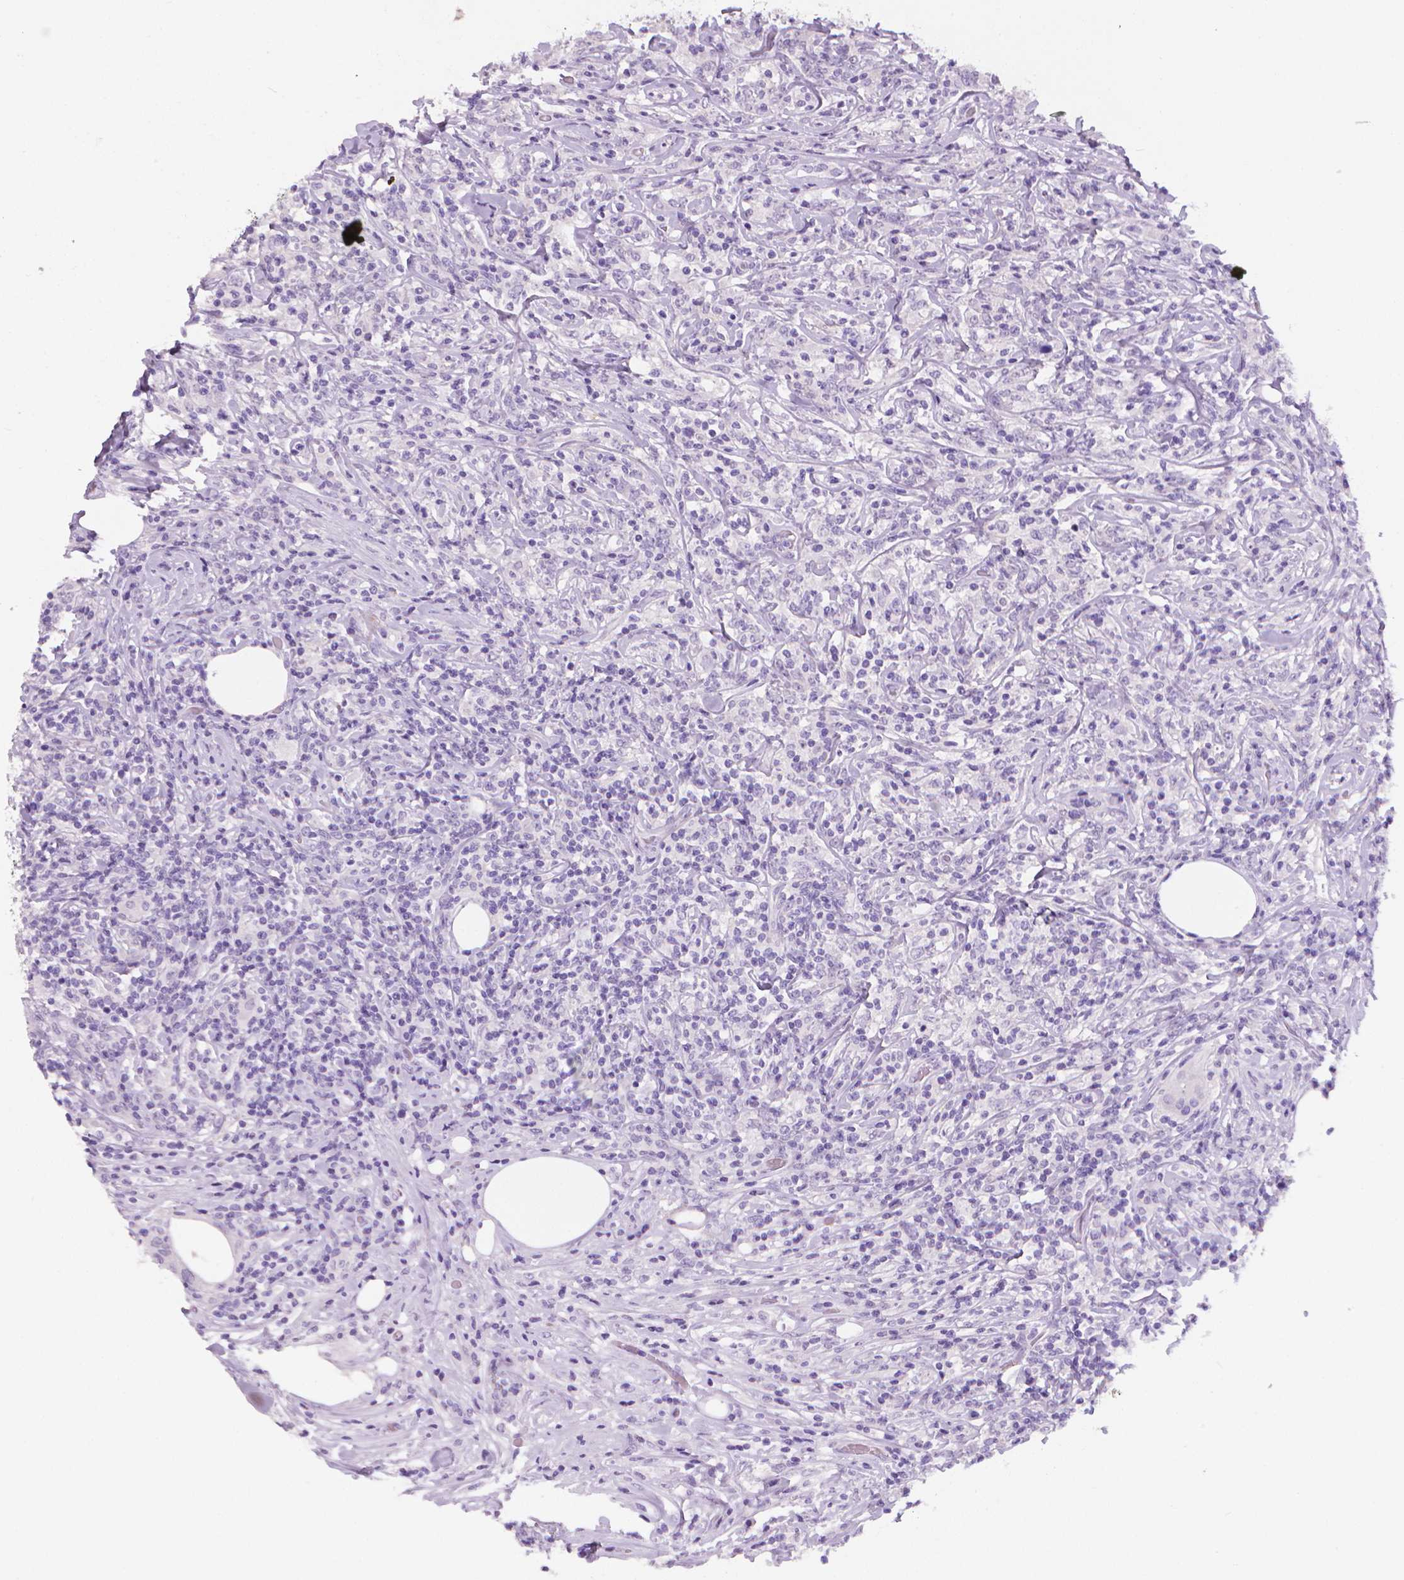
{"staining": {"intensity": "negative", "quantity": "none", "location": "none"}, "tissue": "lymphoma", "cell_type": "Tumor cells", "image_type": "cancer", "snomed": [{"axis": "morphology", "description": "Malignant lymphoma, non-Hodgkin's type, High grade"}, {"axis": "topography", "description": "Lymph node"}], "caption": "DAB immunohistochemical staining of human lymphoma reveals no significant expression in tumor cells.", "gene": "XPNPEP2", "patient": {"sex": "female", "age": 84}}